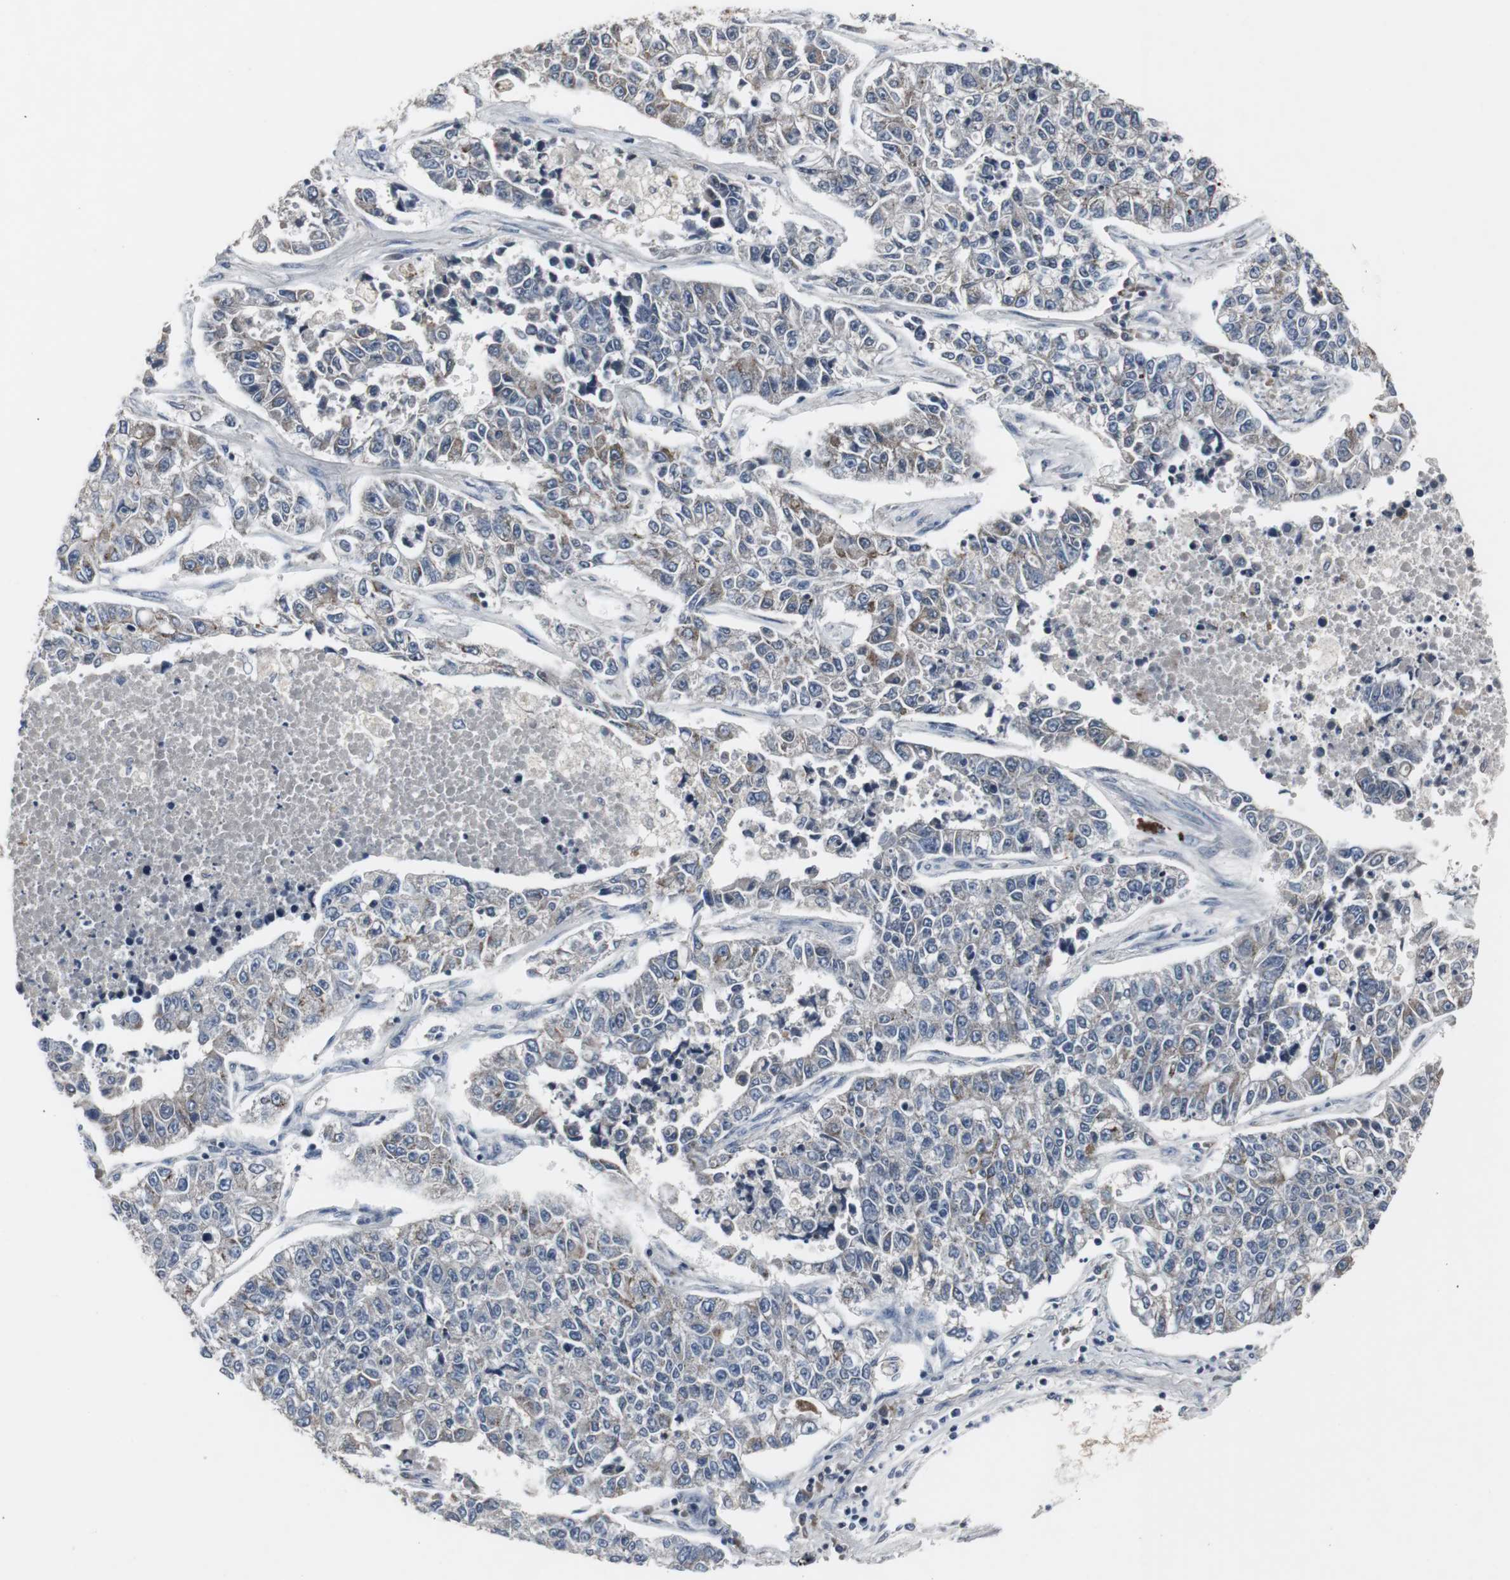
{"staining": {"intensity": "moderate", "quantity": "<25%", "location": "cytoplasmic/membranous"}, "tissue": "lung cancer", "cell_type": "Tumor cells", "image_type": "cancer", "snomed": [{"axis": "morphology", "description": "Adenocarcinoma, NOS"}, {"axis": "topography", "description": "Lung"}], "caption": "Human adenocarcinoma (lung) stained for a protein (brown) displays moderate cytoplasmic/membranous positive positivity in about <25% of tumor cells.", "gene": "ACAA1", "patient": {"sex": "male", "age": 49}}